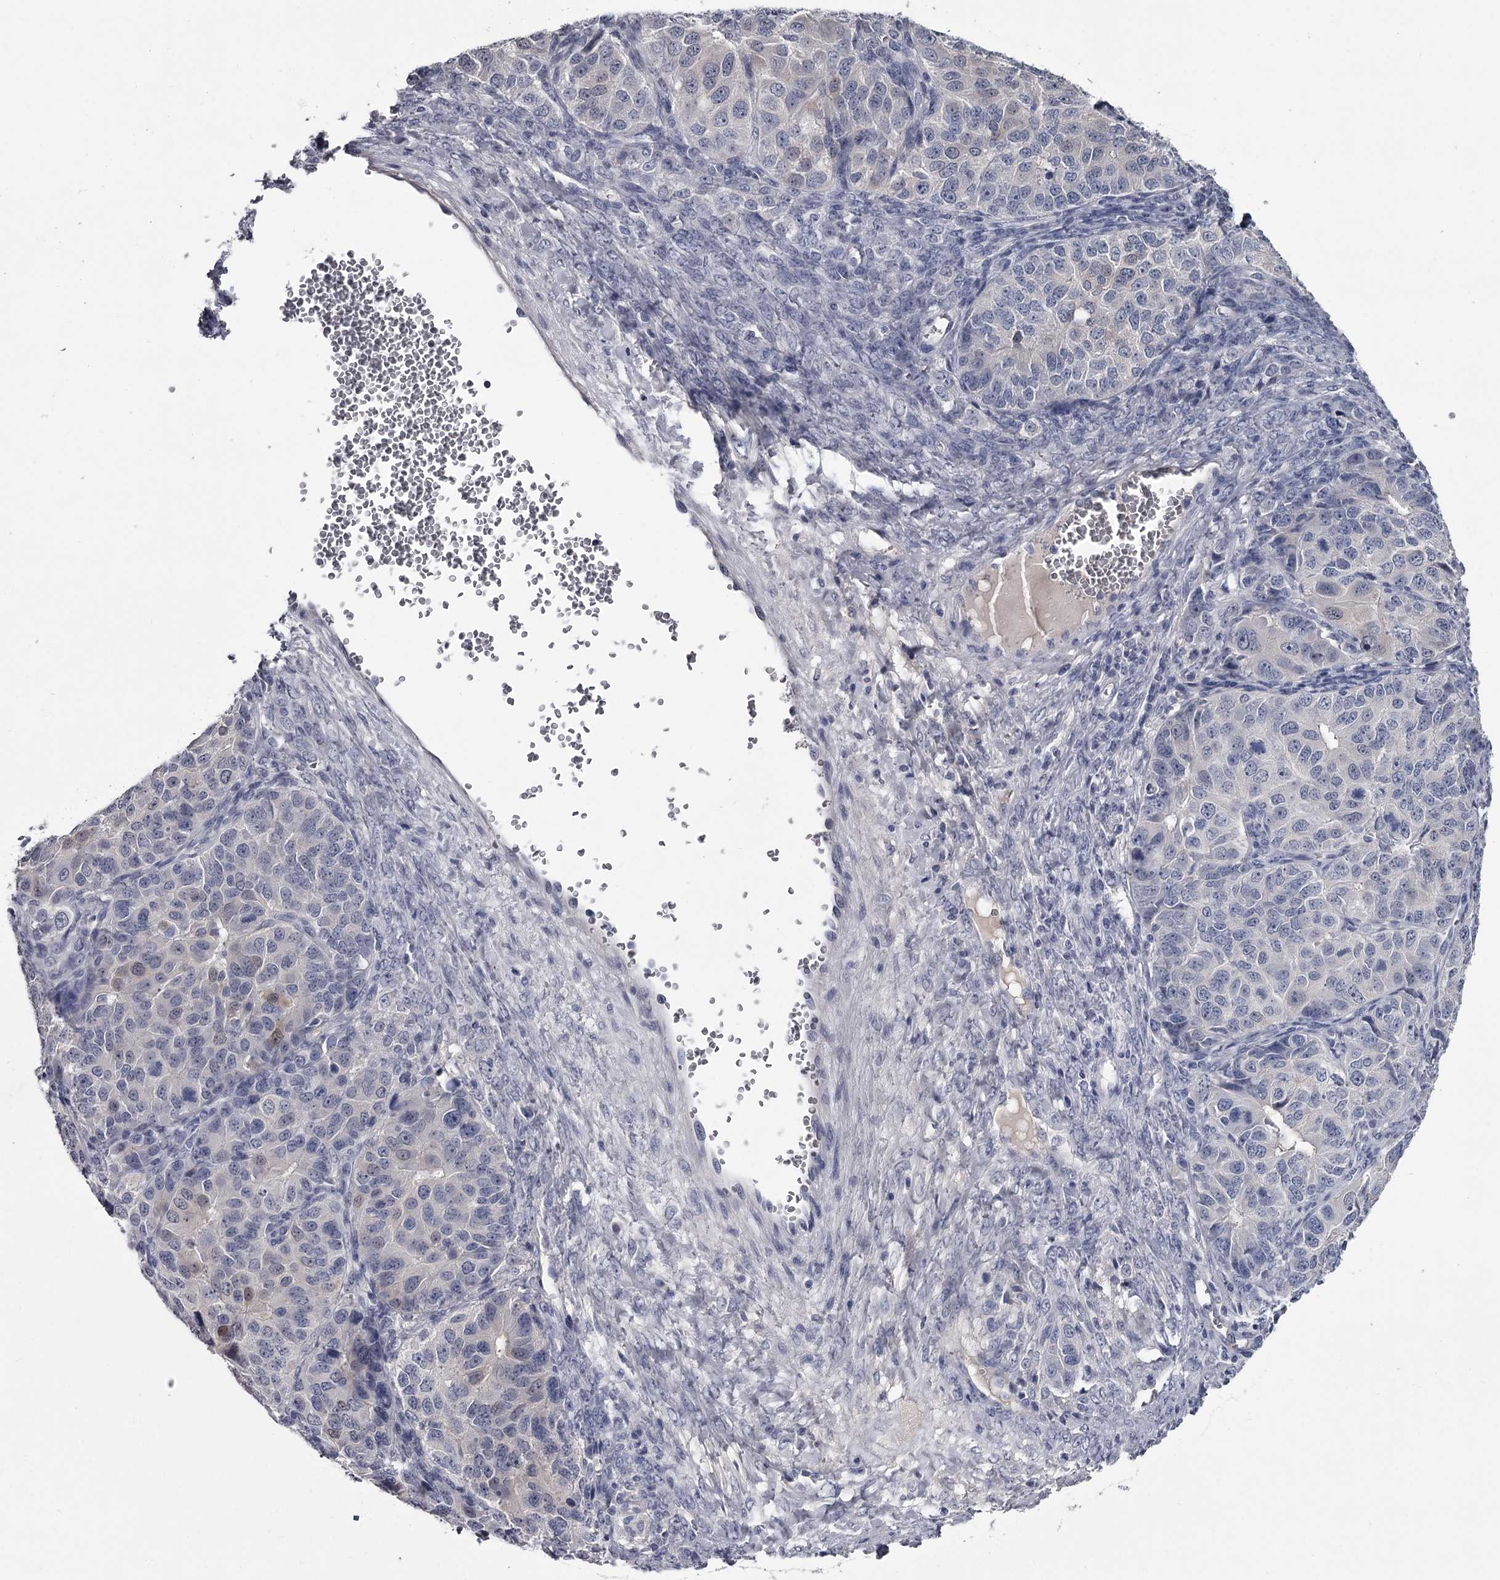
{"staining": {"intensity": "negative", "quantity": "none", "location": "none"}, "tissue": "ovarian cancer", "cell_type": "Tumor cells", "image_type": "cancer", "snomed": [{"axis": "morphology", "description": "Carcinoma, endometroid"}, {"axis": "topography", "description": "Ovary"}], "caption": "Ovarian endometroid carcinoma was stained to show a protein in brown. There is no significant positivity in tumor cells.", "gene": "DAO", "patient": {"sex": "female", "age": 51}}